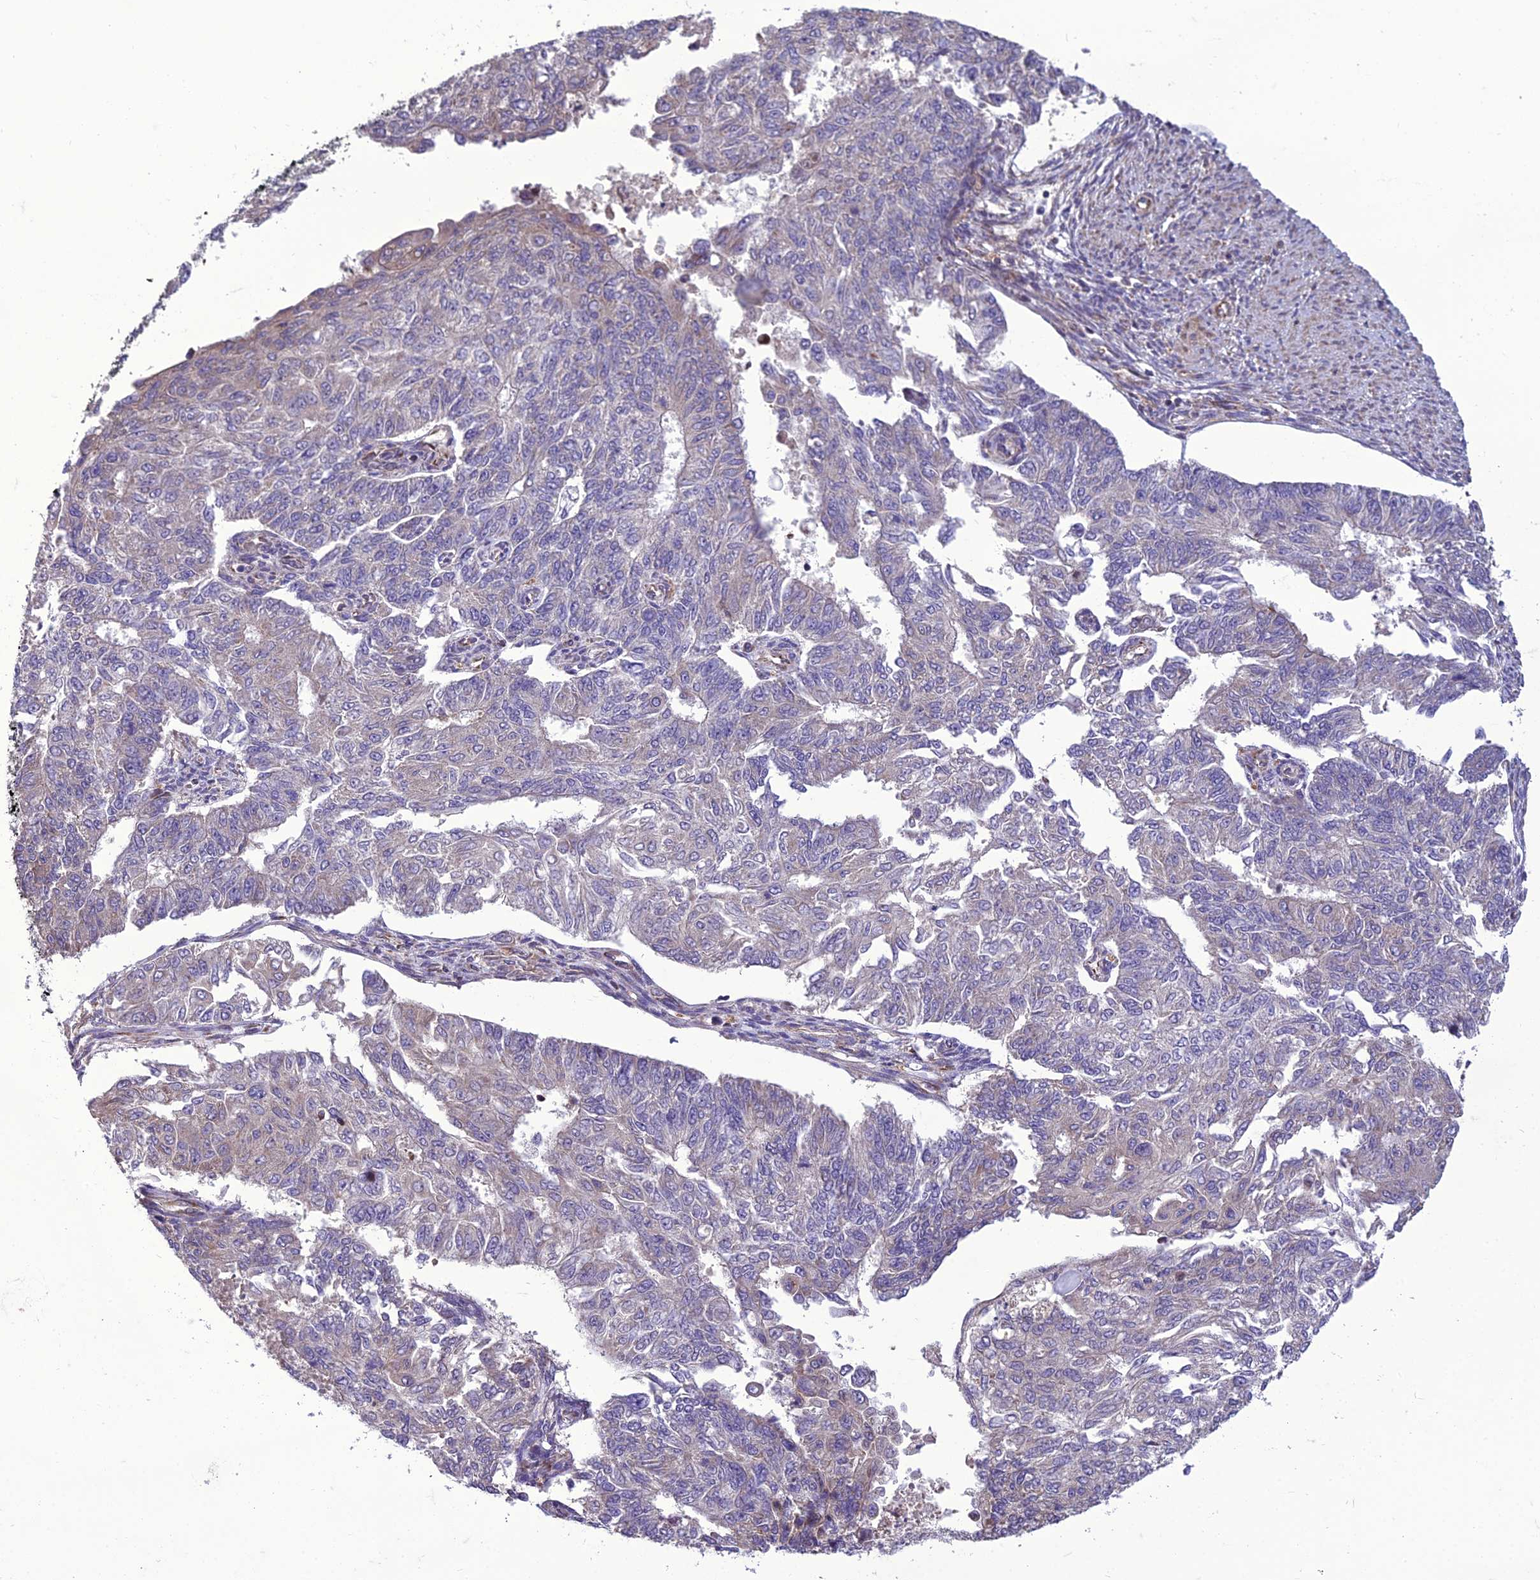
{"staining": {"intensity": "weak", "quantity": "<25%", "location": "cytoplasmic/membranous"}, "tissue": "endometrial cancer", "cell_type": "Tumor cells", "image_type": "cancer", "snomed": [{"axis": "morphology", "description": "Adenocarcinoma, NOS"}, {"axis": "topography", "description": "Endometrium"}], "caption": "Tumor cells show no significant protein expression in endometrial cancer.", "gene": "GIMAP1", "patient": {"sex": "female", "age": 32}}